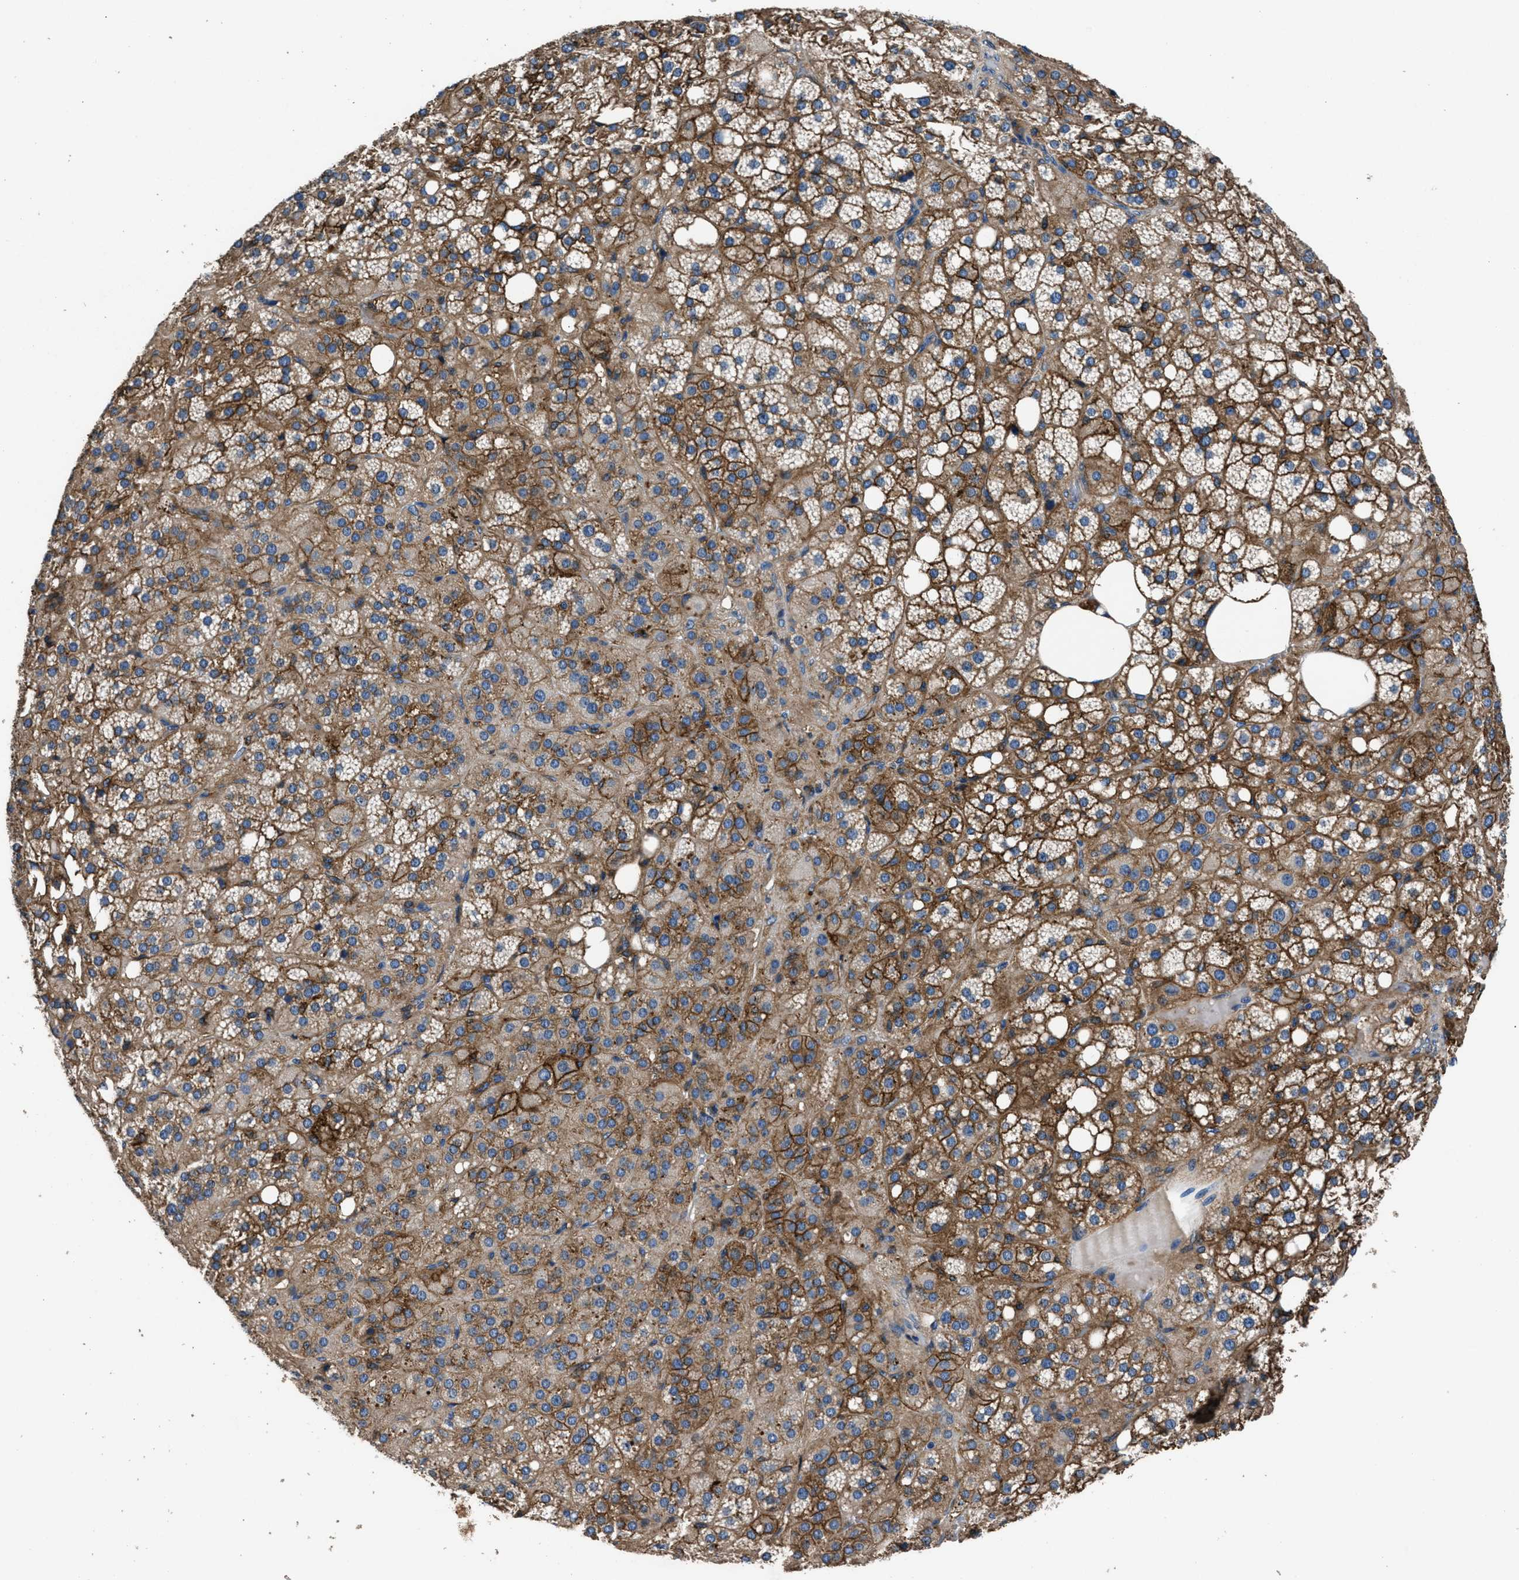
{"staining": {"intensity": "strong", "quantity": ">75%", "location": "cytoplasmic/membranous"}, "tissue": "adrenal gland", "cell_type": "Glandular cells", "image_type": "normal", "snomed": [{"axis": "morphology", "description": "Normal tissue, NOS"}, {"axis": "topography", "description": "Adrenal gland"}], "caption": "Benign adrenal gland exhibits strong cytoplasmic/membranous positivity in about >75% of glandular cells.", "gene": "CD276", "patient": {"sex": "female", "age": 59}}